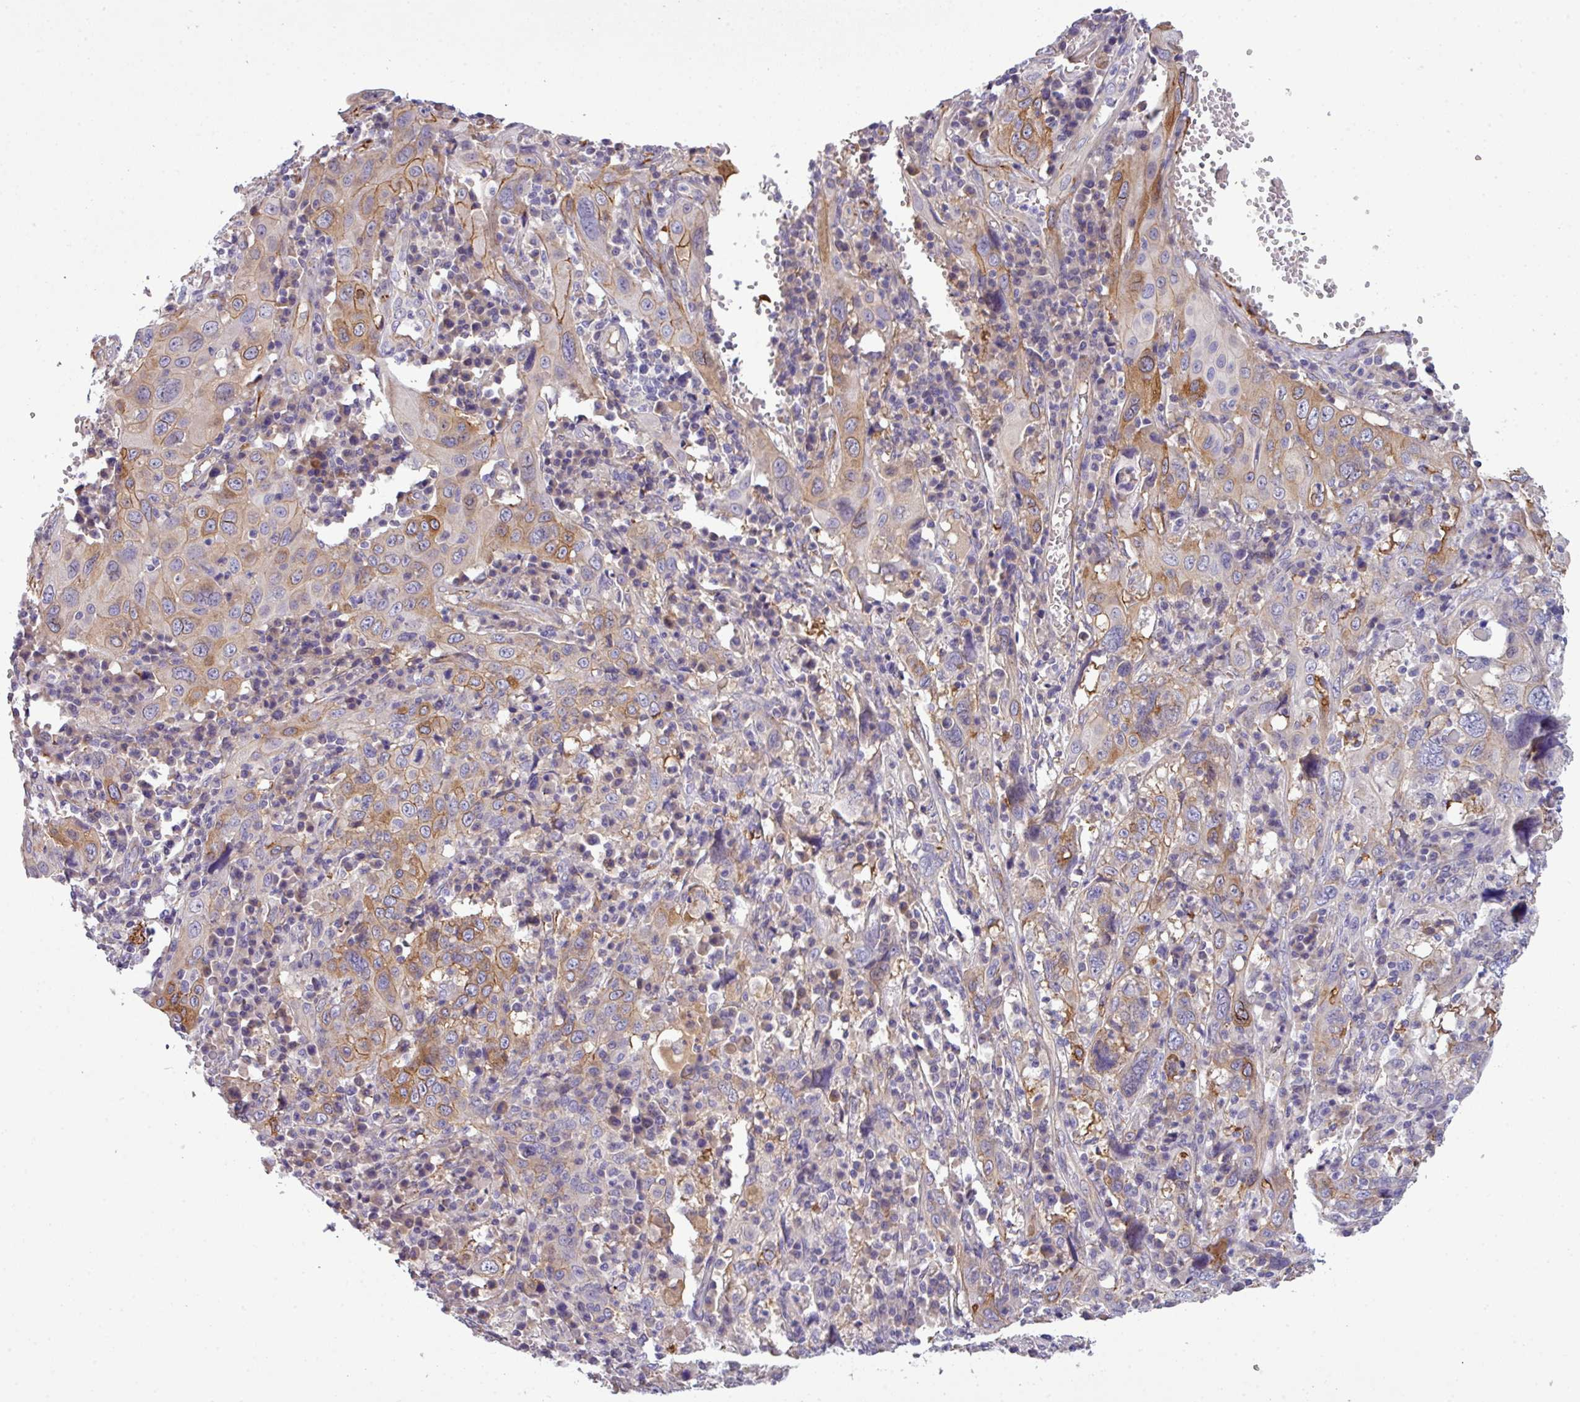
{"staining": {"intensity": "moderate", "quantity": "<25%", "location": "cytoplasmic/membranous"}, "tissue": "cervical cancer", "cell_type": "Tumor cells", "image_type": "cancer", "snomed": [{"axis": "morphology", "description": "Squamous cell carcinoma, NOS"}, {"axis": "topography", "description": "Cervix"}], "caption": "Protein analysis of cervical squamous cell carcinoma tissue reveals moderate cytoplasmic/membranous expression in about <25% of tumor cells.", "gene": "PARD6A", "patient": {"sex": "female", "age": 46}}